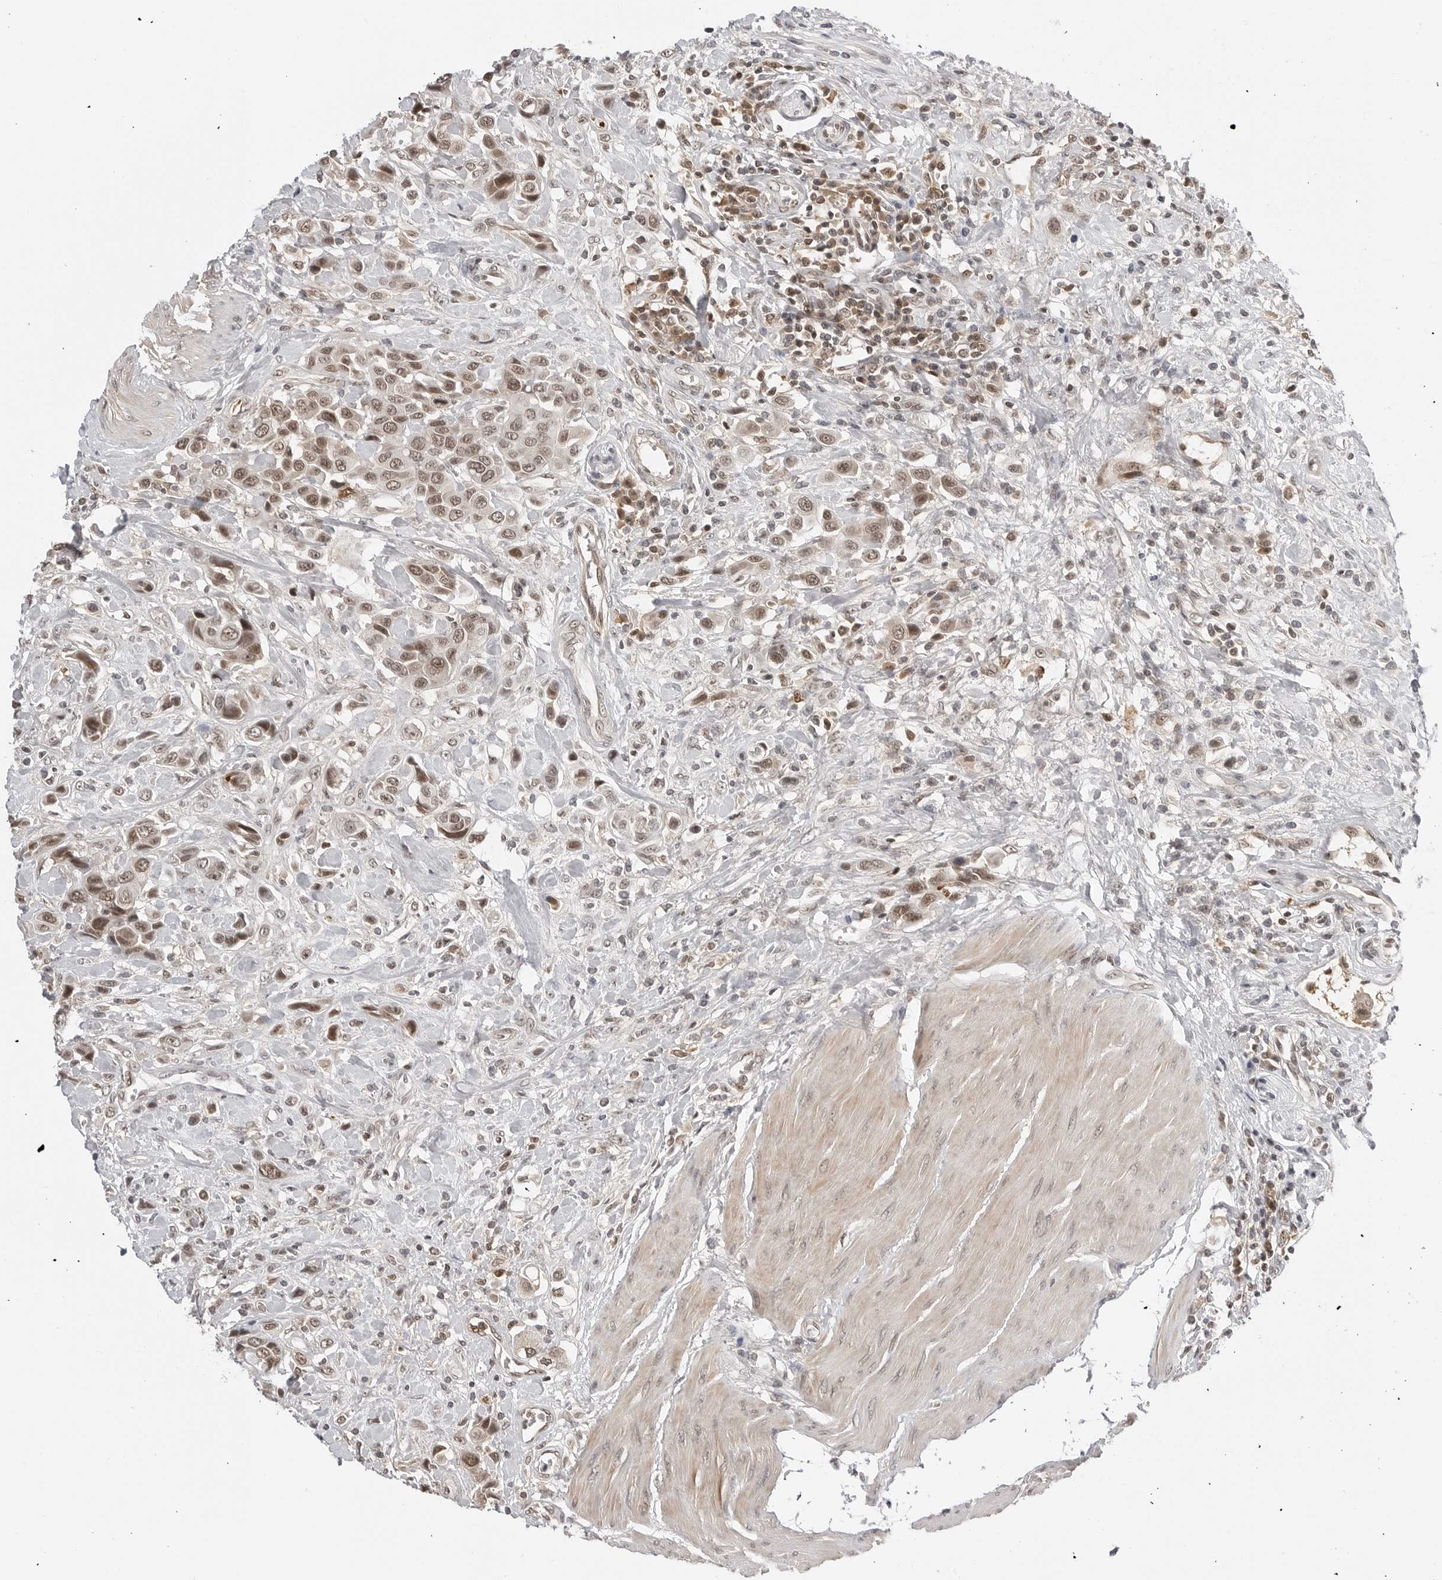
{"staining": {"intensity": "moderate", "quantity": ">75%", "location": "nuclear"}, "tissue": "urothelial cancer", "cell_type": "Tumor cells", "image_type": "cancer", "snomed": [{"axis": "morphology", "description": "Urothelial carcinoma, High grade"}, {"axis": "topography", "description": "Urinary bladder"}], "caption": "Immunohistochemistry (IHC) of urothelial carcinoma (high-grade) displays medium levels of moderate nuclear staining in approximately >75% of tumor cells.", "gene": "C8orf33", "patient": {"sex": "male", "age": 50}}